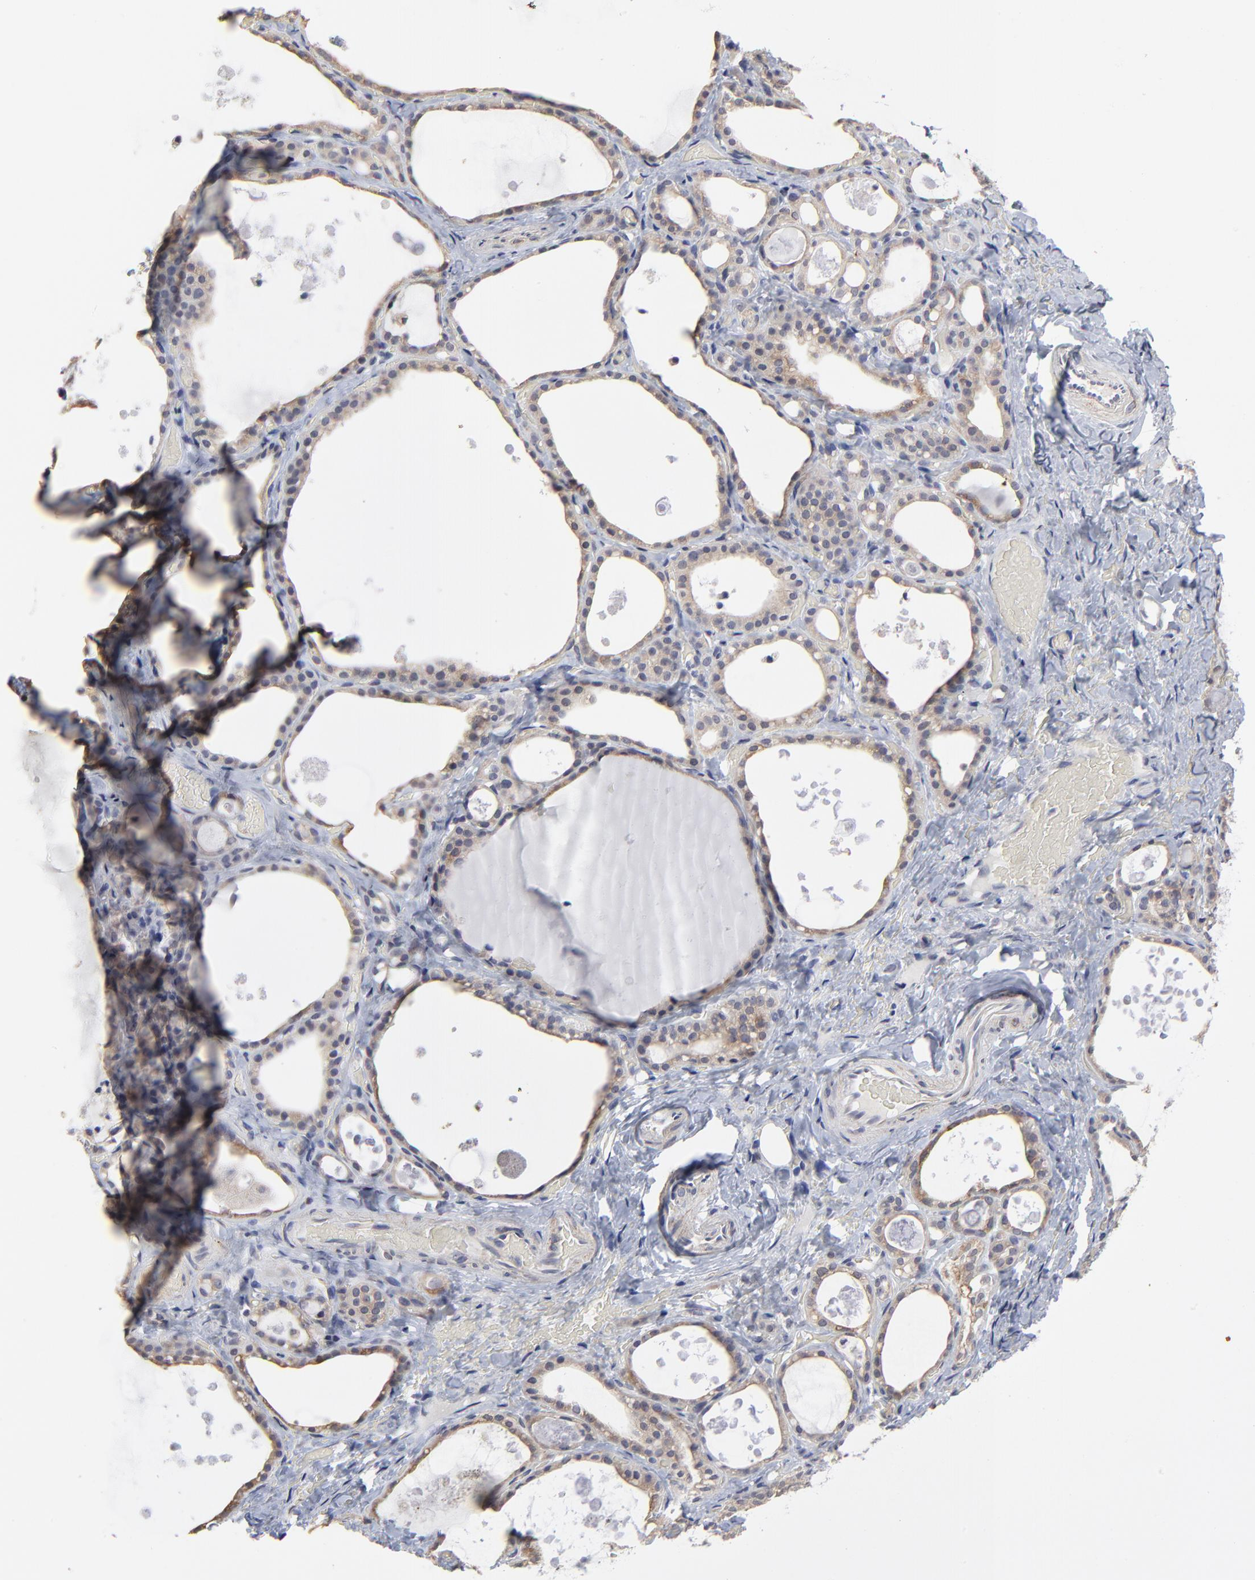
{"staining": {"intensity": "weak", "quantity": ">75%", "location": "cytoplasmic/membranous"}, "tissue": "thyroid gland", "cell_type": "Glandular cells", "image_type": "normal", "snomed": [{"axis": "morphology", "description": "Normal tissue, NOS"}, {"axis": "topography", "description": "Thyroid gland"}], "caption": "High-power microscopy captured an immunohistochemistry (IHC) histopathology image of benign thyroid gland, revealing weak cytoplasmic/membranous positivity in about >75% of glandular cells.", "gene": "MAGEA10", "patient": {"sex": "male", "age": 61}}